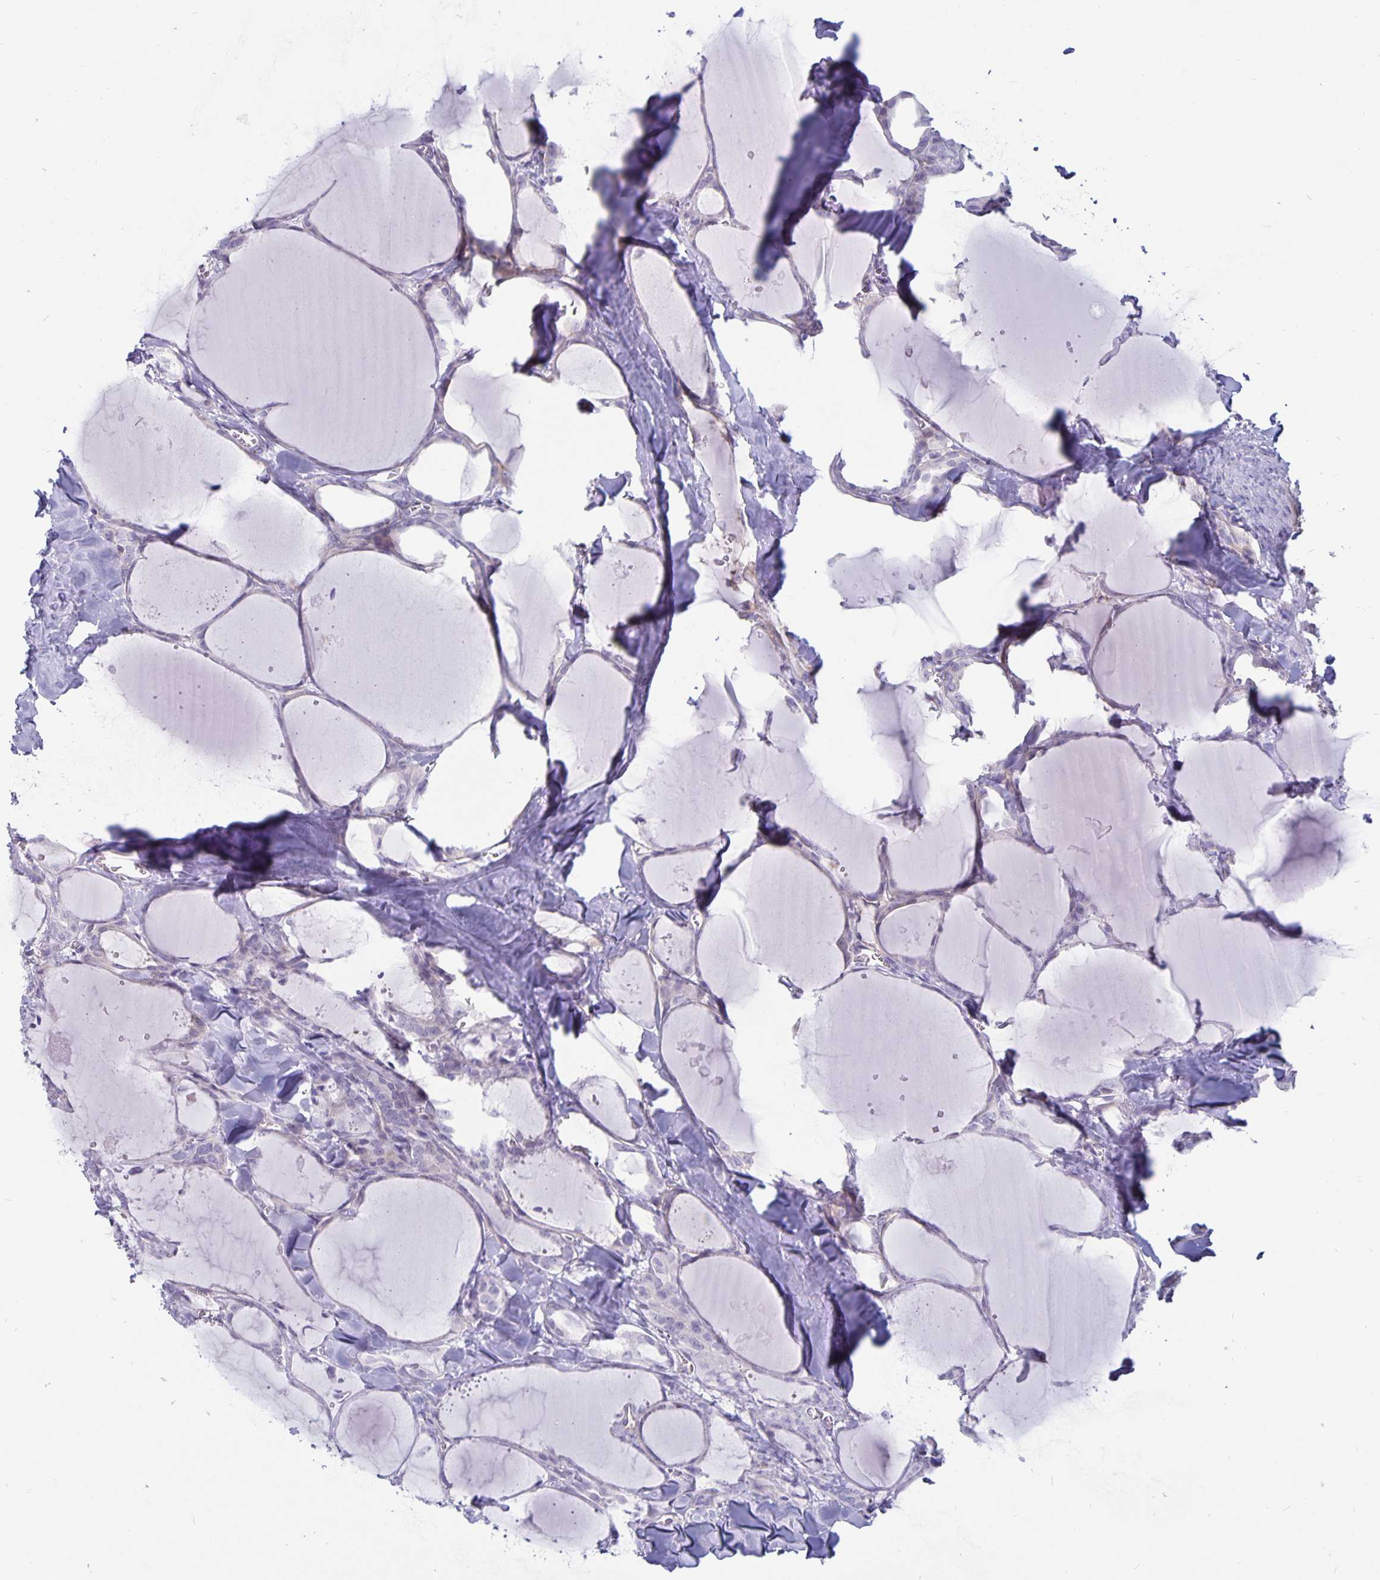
{"staining": {"intensity": "negative", "quantity": "none", "location": "none"}, "tissue": "thyroid cancer", "cell_type": "Tumor cells", "image_type": "cancer", "snomed": [{"axis": "morphology", "description": "Papillary adenocarcinoma, NOS"}, {"axis": "topography", "description": "Thyroid gland"}], "caption": "Tumor cells are negative for brown protein staining in thyroid cancer (papillary adenocarcinoma).", "gene": "PLCB3", "patient": {"sex": "male", "age": 30}}